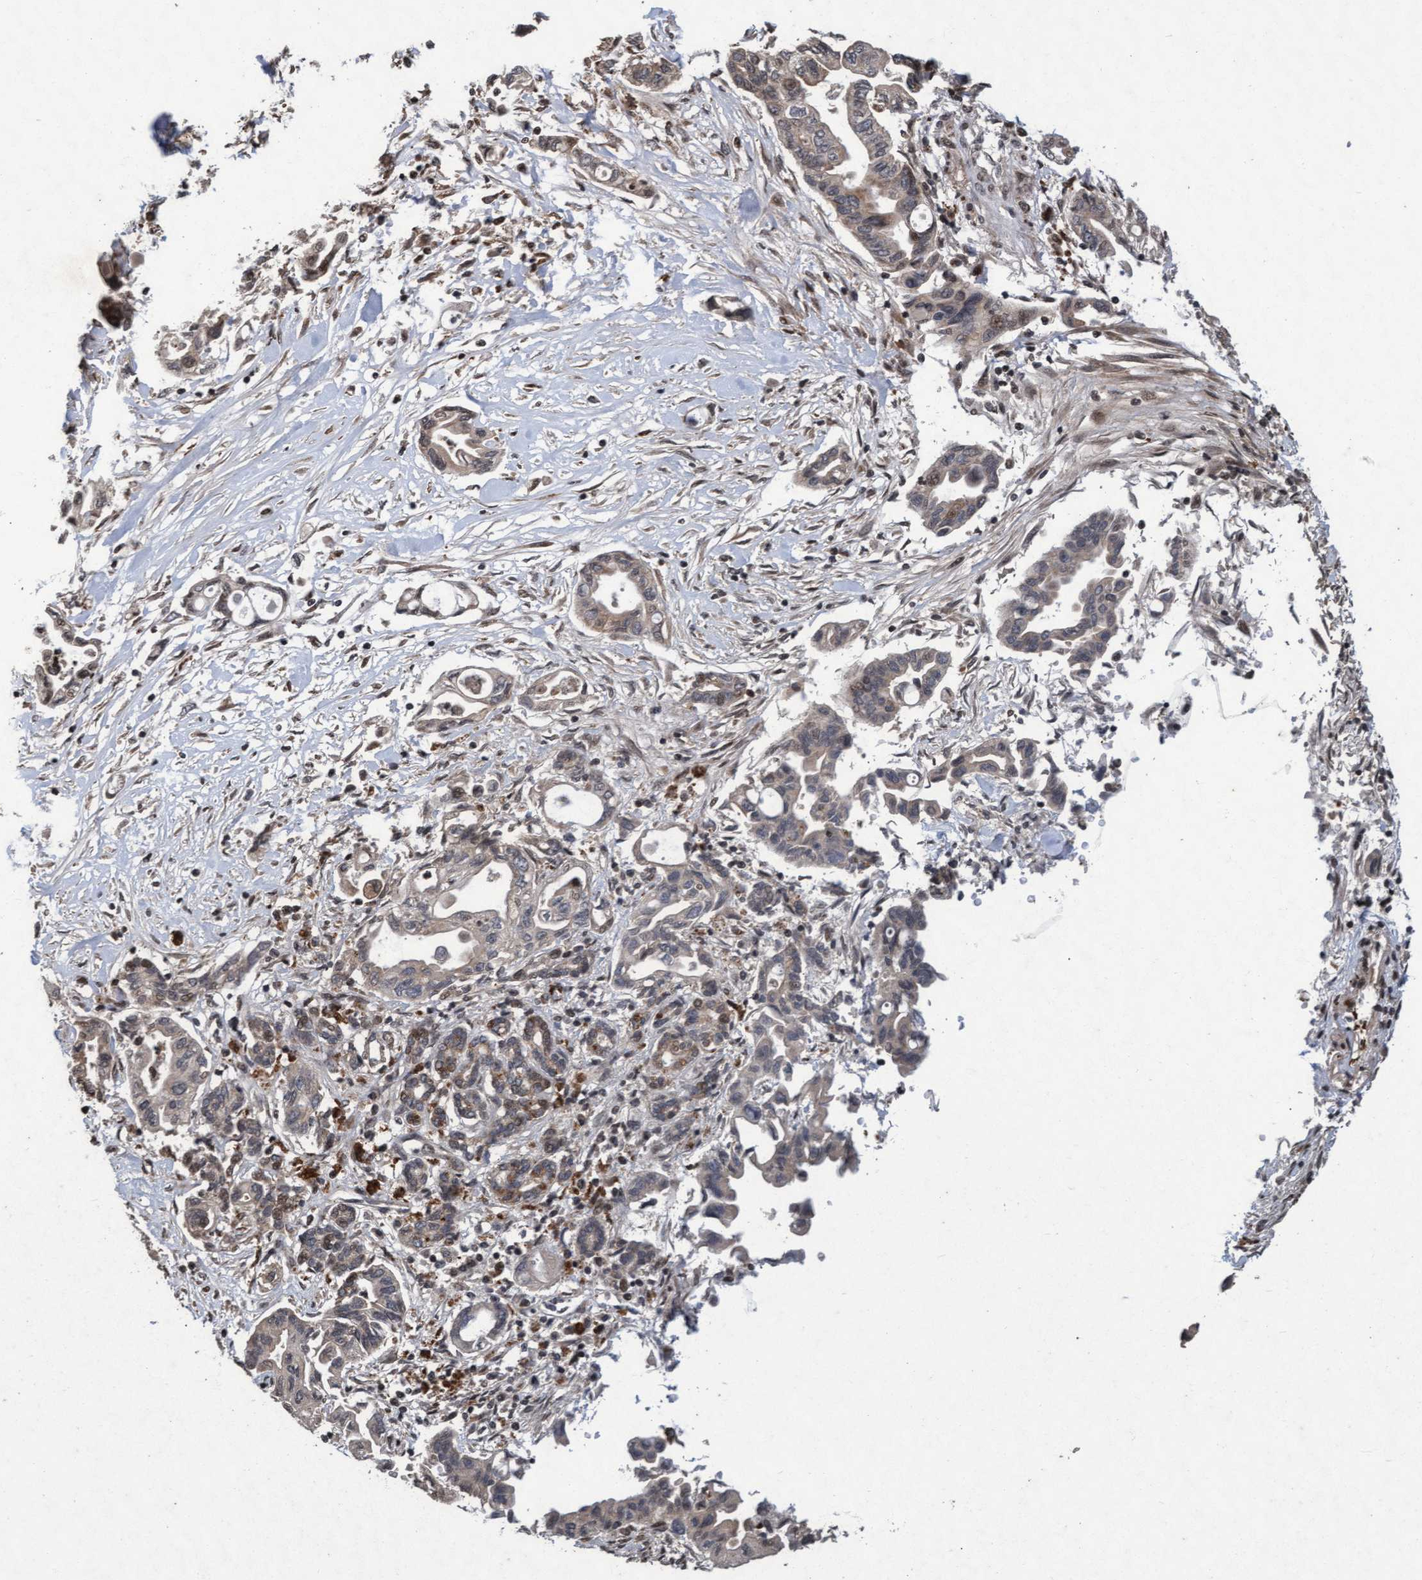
{"staining": {"intensity": "weak", "quantity": "25%-75%", "location": "cytoplasmic/membranous"}, "tissue": "pancreatic cancer", "cell_type": "Tumor cells", "image_type": "cancer", "snomed": [{"axis": "morphology", "description": "Adenocarcinoma, NOS"}, {"axis": "topography", "description": "Pancreas"}], "caption": "Human pancreatic cancer (adenocarcinoma) stained with a brown dye shows weak cytoplasmic/membranous positive positivity in about 25%-75% of tumor cells.", "gene": "KCNC2", "patient": {"sex": "female", "age": 57}}